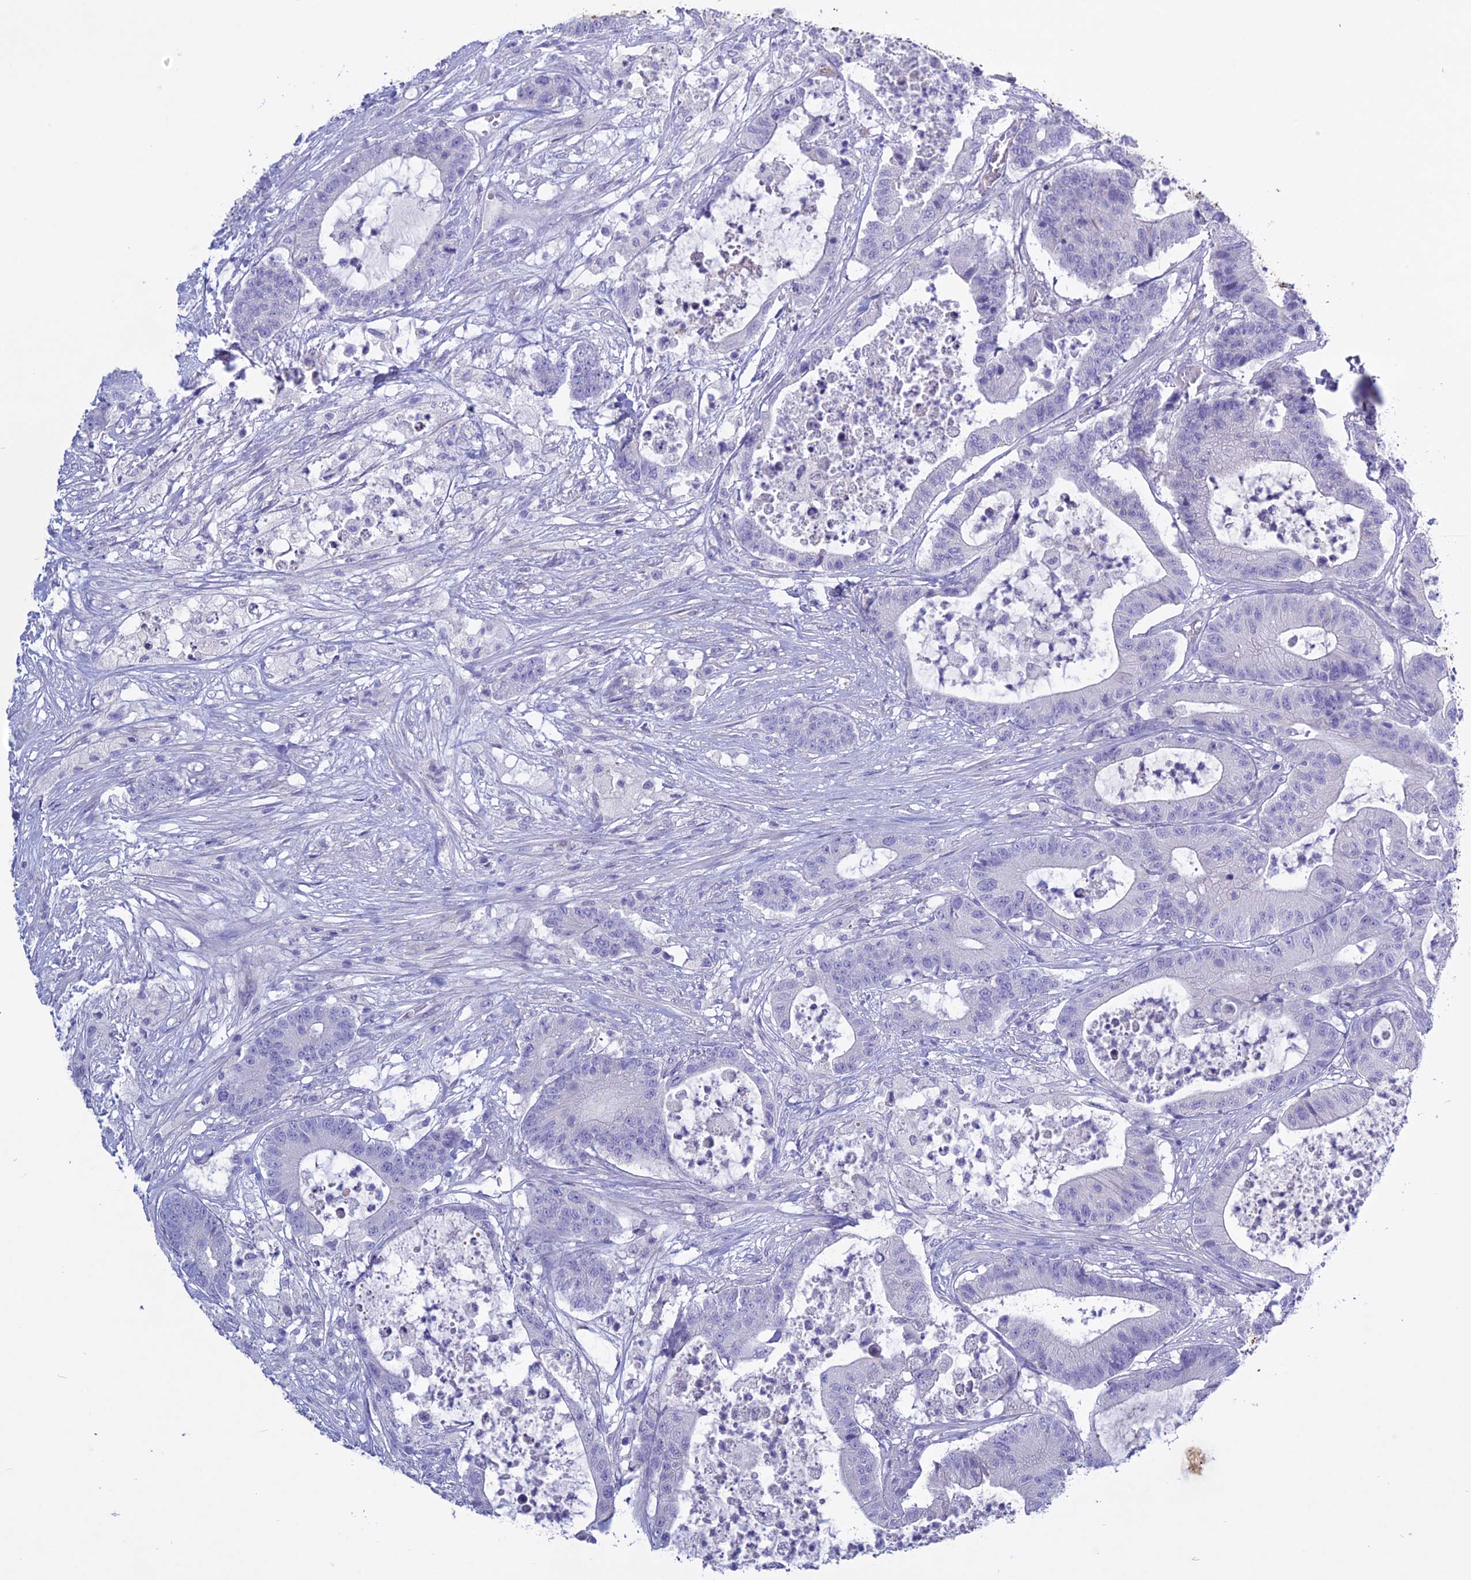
{"staining": {"intensity": "negative", "quantity": "none", "location": "none"}, "tissue": "colorectal cancer", "cell_type": "Tumor cells", "image_type": "cancer", "snomed": [{"axis": "morphology", "description": "Adenocarcinoma, NOS"}, {"axis": "topography", "description": "Colon"}], "caption": "High magnification brightfield microscopy of colorectal adenocarcinoma stained with DAB (brown) and counterstained with hematoxylin (blue): tumor cells show no significant staining.", "gene": "CLEC2L", "patient": {"sex": "female", "age": 84}}